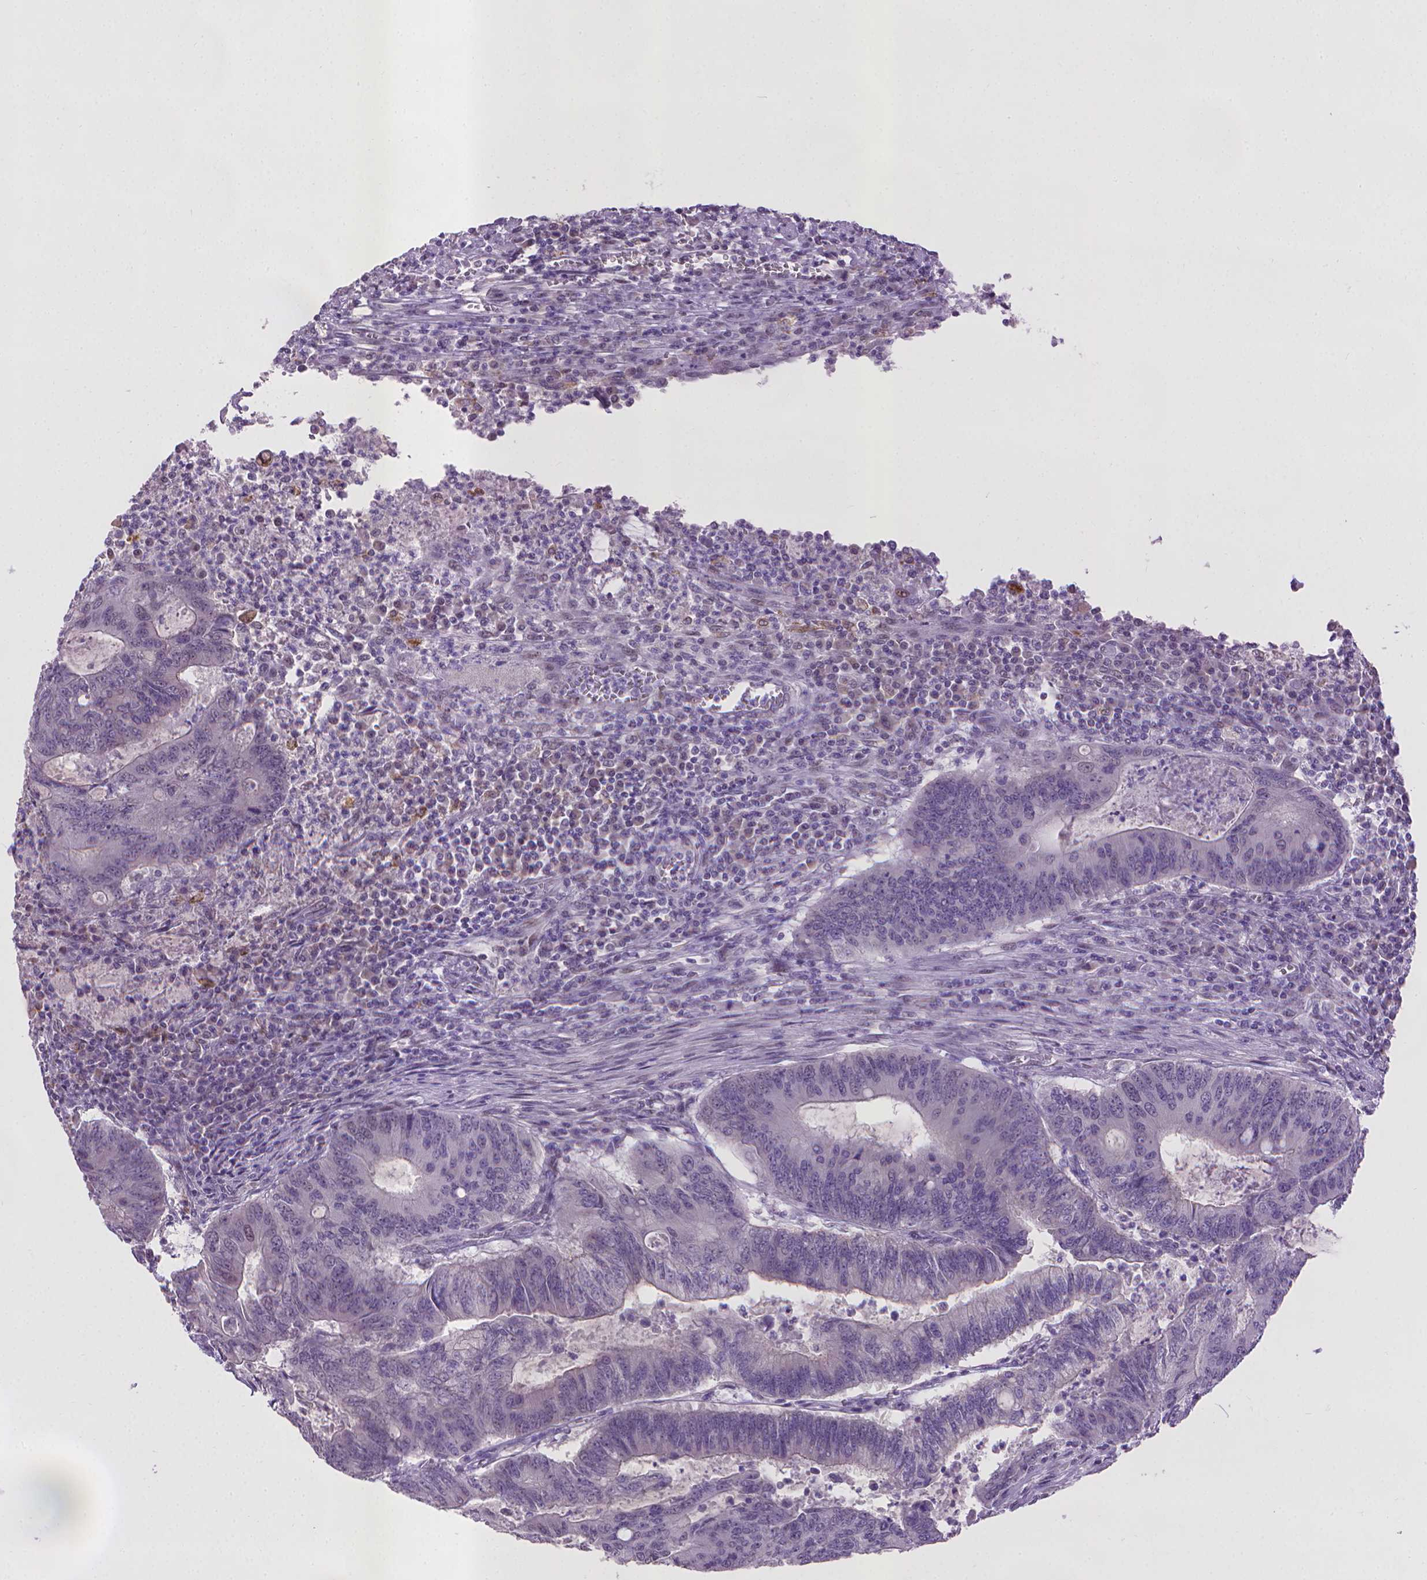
{"staining": {"intensity": "negative", "quantity": "none", "location": "none"}, "tissue": "colorectal cancer", "cell_type": "Tumor cells", "image_type": "cancer", "snomed": [{"axis": "morphology", "description": "Adenocarcinoma, NOS"}, {"axis": "topography", "description": "Colon"}], "caption": "A high-resolution histopathology image shows immunohistochemistry staining of colorectal adenocarcinoma, which exhibits no significant expression in tumor cells.", "gene": "KMO", "patient": {"sex": "male", "age": 67}}